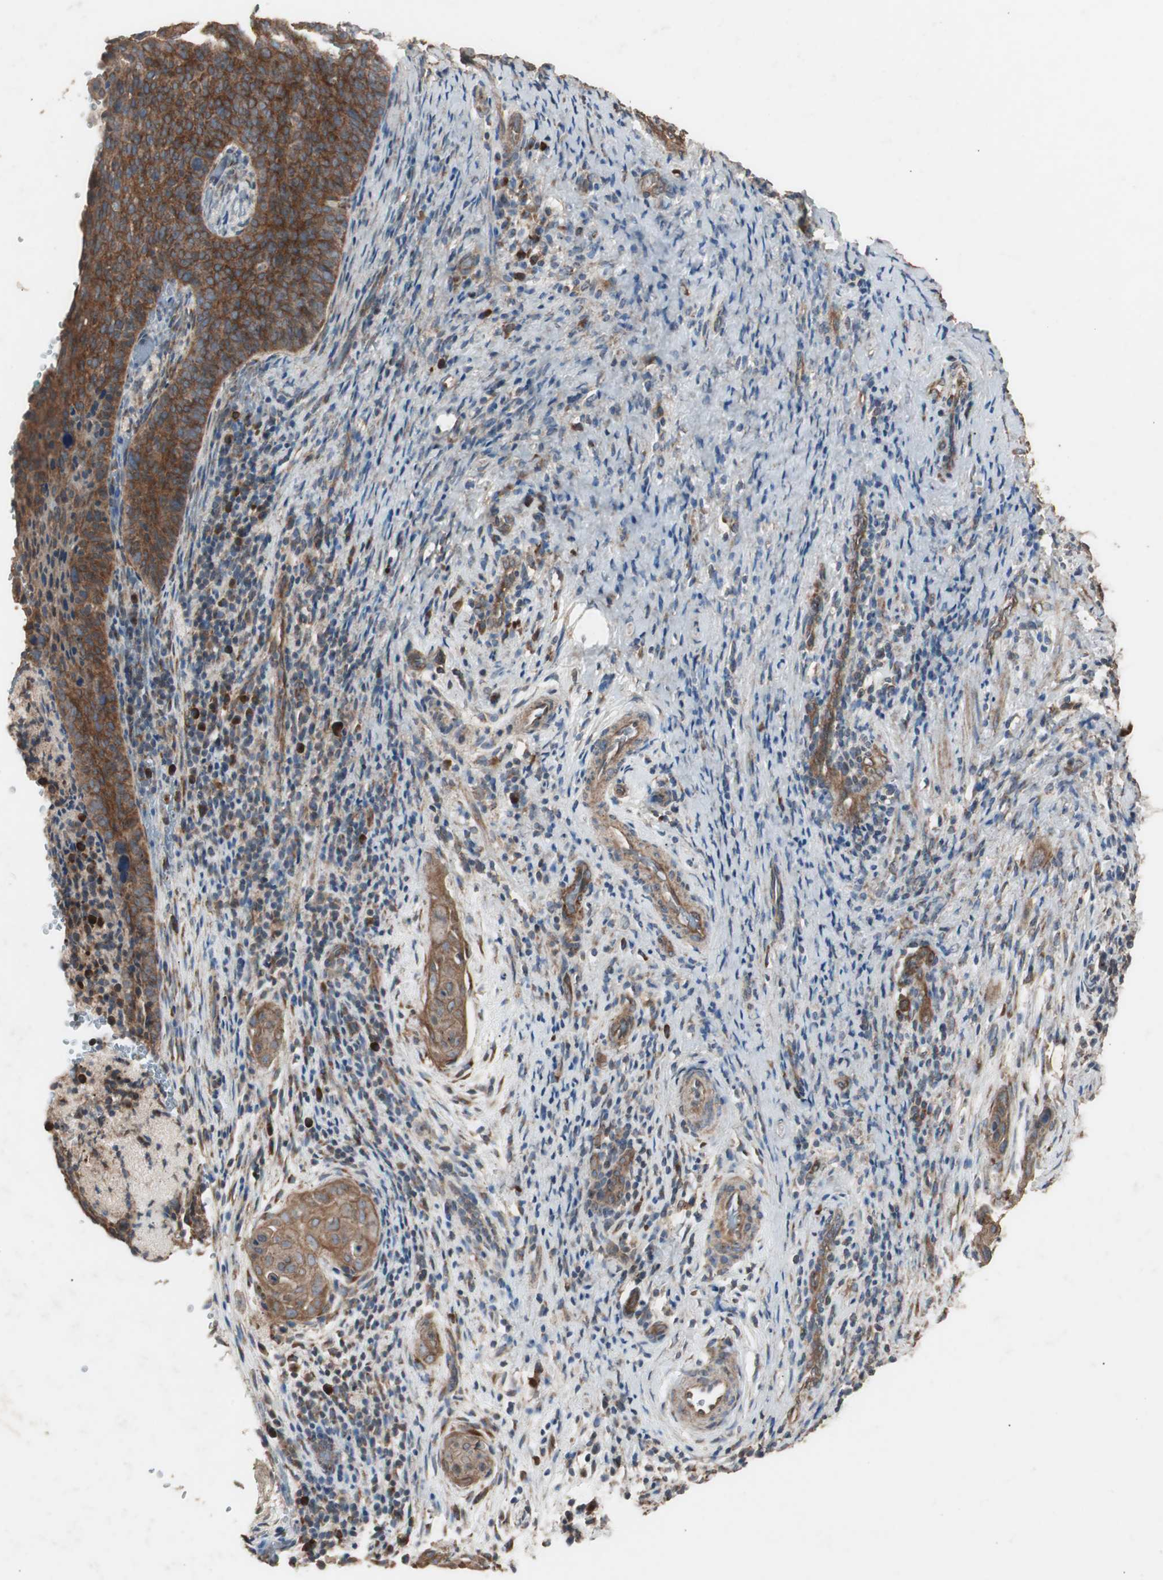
{"staining": {"intensity": "moderate", "quantity": ">75%", "location": "cytoplasmic/membranous"}, "tissue": "cervical cancer", "cell_type": "Tumor cells", "image_type": "cancer", "snomed": [{"axis": "morphology", "description": "Squamous cell carcinoma, NOS"}, {"axis": "topography", "description": "Cervix"}], "caption": "Immunohistochemical staining of cervical cancer (squamous cell carcinoma) reveals moderate cytoplasmic/membranous protein expression in approximately >75% of tumor cells.", "gene": "LZTS1", "patient": {"sex": "female", "age": 33}}